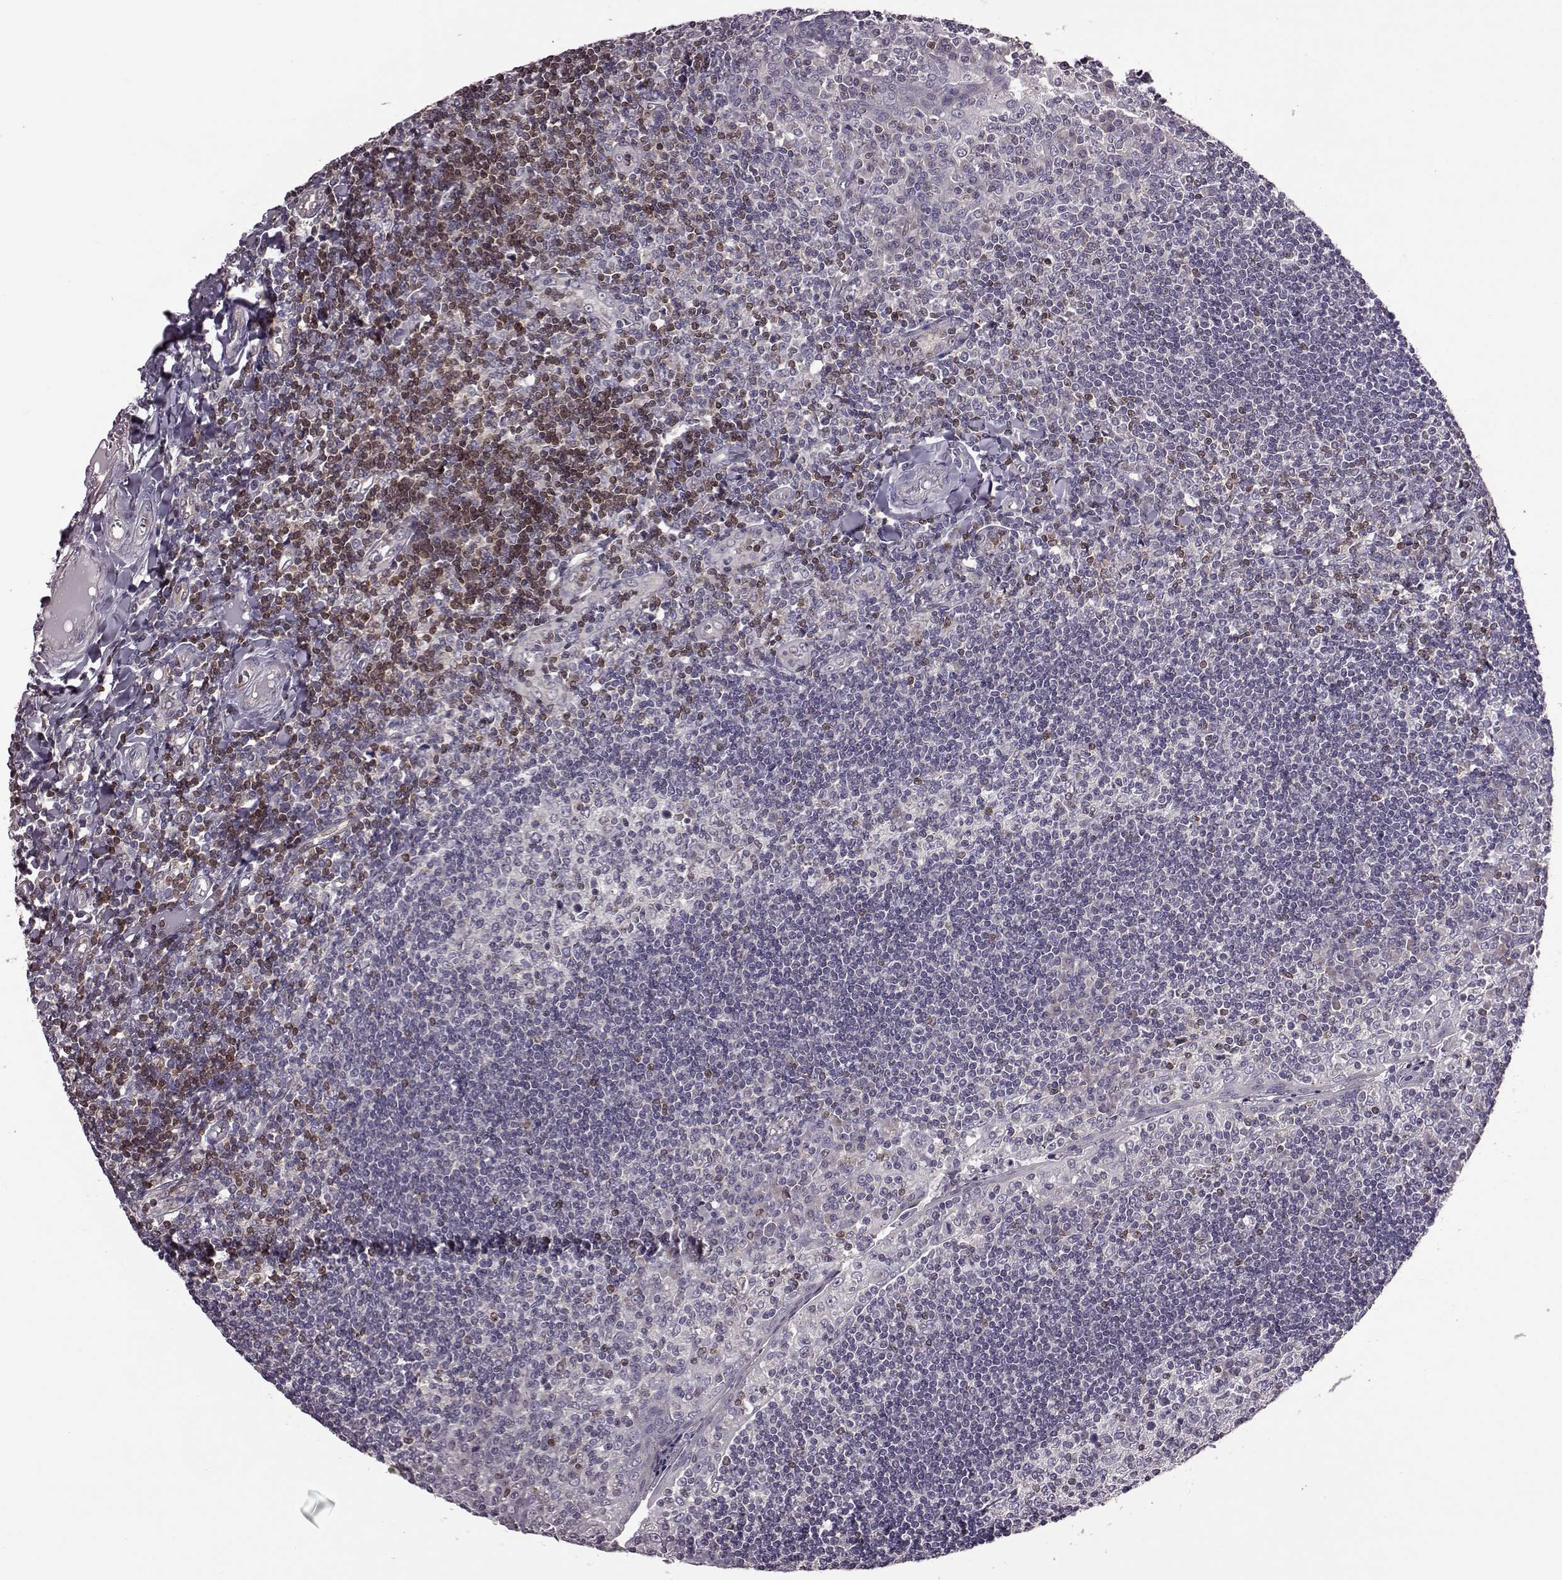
{"staining": {"intensity": "negative", "quantity": "none", "location": "none"}, "tissue": "tonsil", "cell_type": "Germinal center cells", "image_type": "normal", "snomed": [{"axis": "morphology", "description": "Normal tissue, NOS"}, {"axis": "topography", "description": "Tonsil"}], "caption": "DAB (3,3'-diaminobenzidine) immunohistochemical staining of benign tonsil exhibits no significant positivity in germinal center cells.", "gene": "CDC42SE1", "patient": {"sex": "female", "age": 12}}